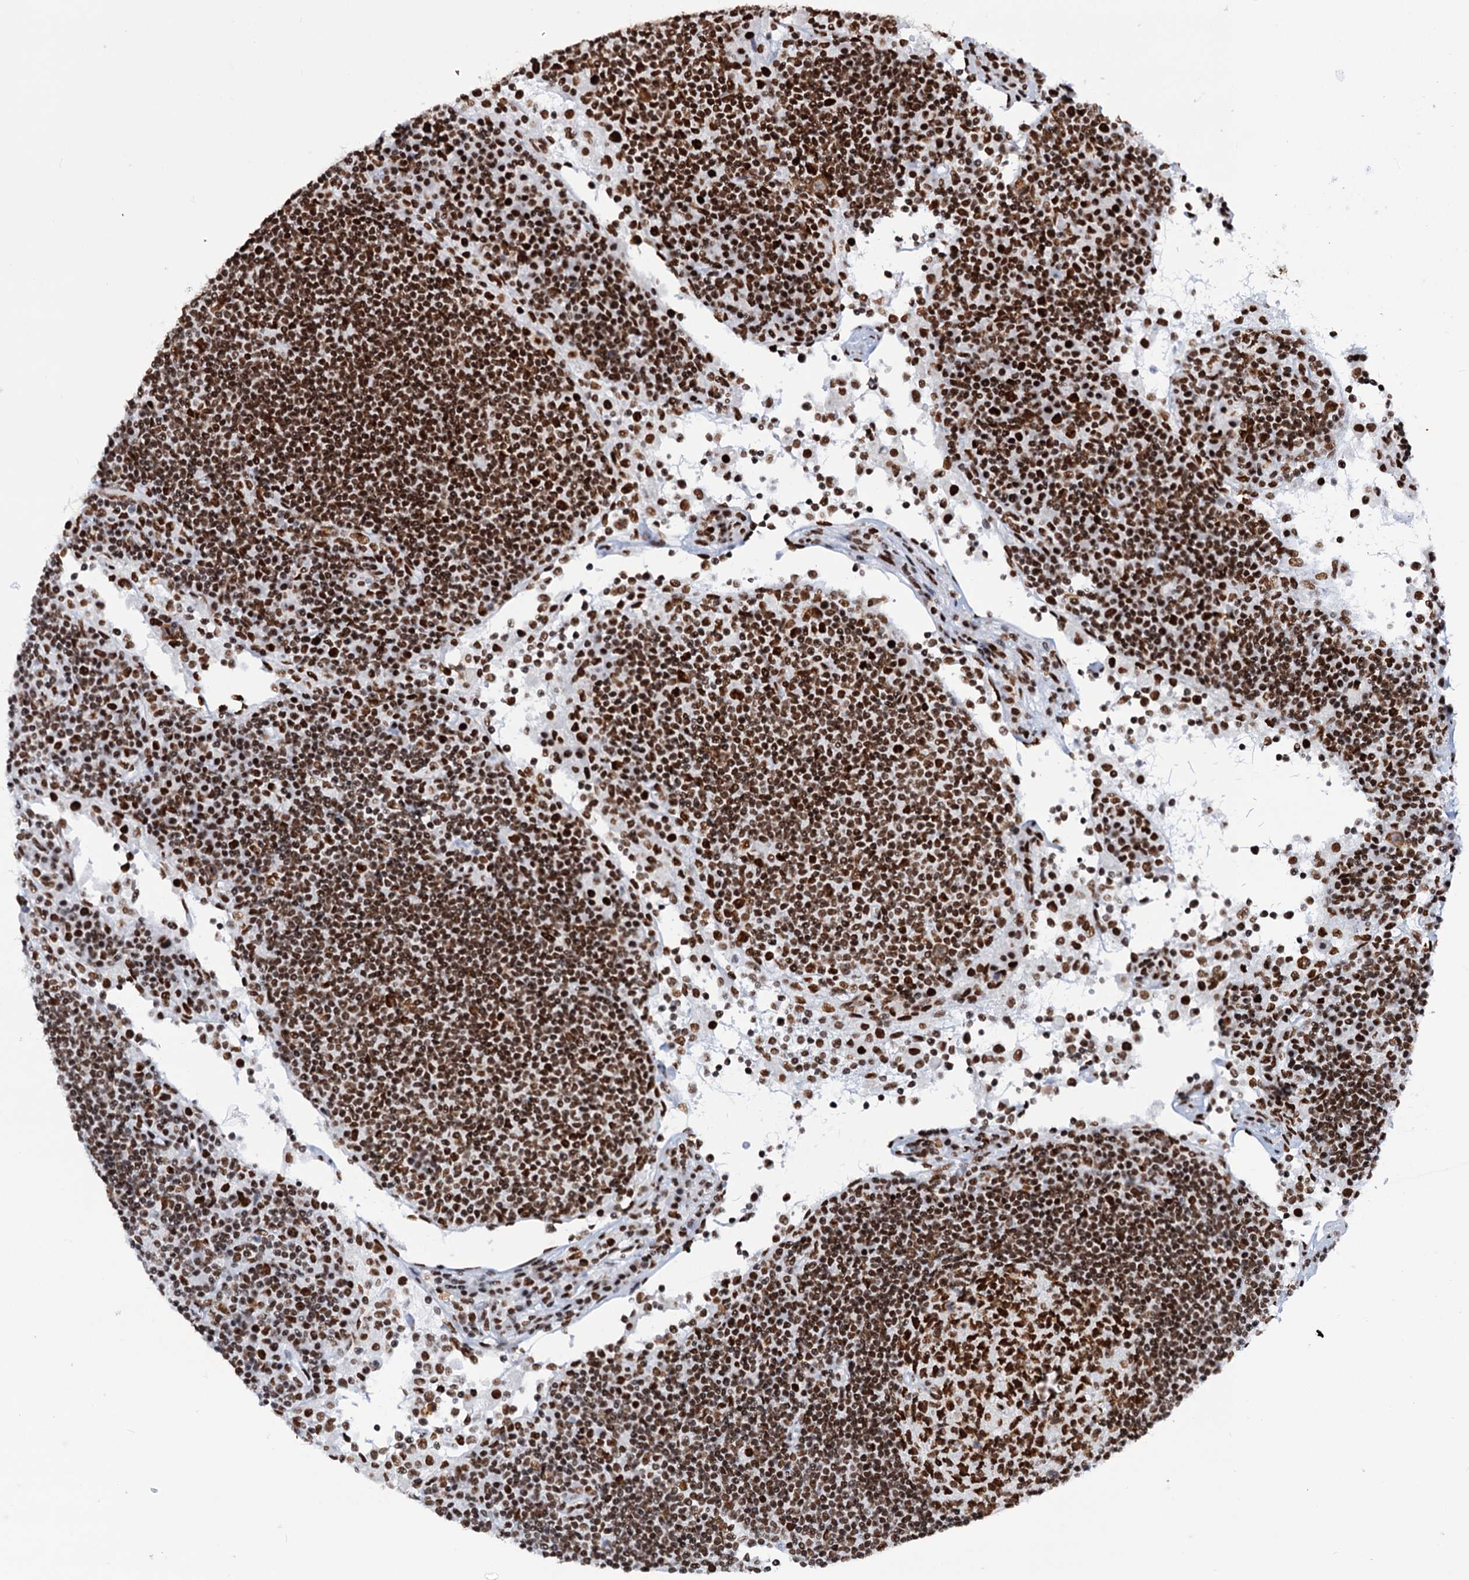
{"staining": {"intensity": "strong", "quantity": ">75%", "location": "nuclear"}, "tissue": "lymph node", "cell_type": "Germinal center cells", "image_type": "normal", "snomed": [{"axis": "morphology", "description": "Normal tissue, NOS"}, {"axis": "topography", "description": "Lymph node"}], "caption": "Immunohistochemical staining of benign human lymph node exhibits strong nuclear protein positivity in about >75% of germinal center cells. The staining is performed using DAB (3,3'-diaminobenzidine) brown chromogen to label protein expression. The nuclei are counter-stained blue using hematoxylin.", "gene": "MATR3", "patient": {"sex": "female", "age": 53}}